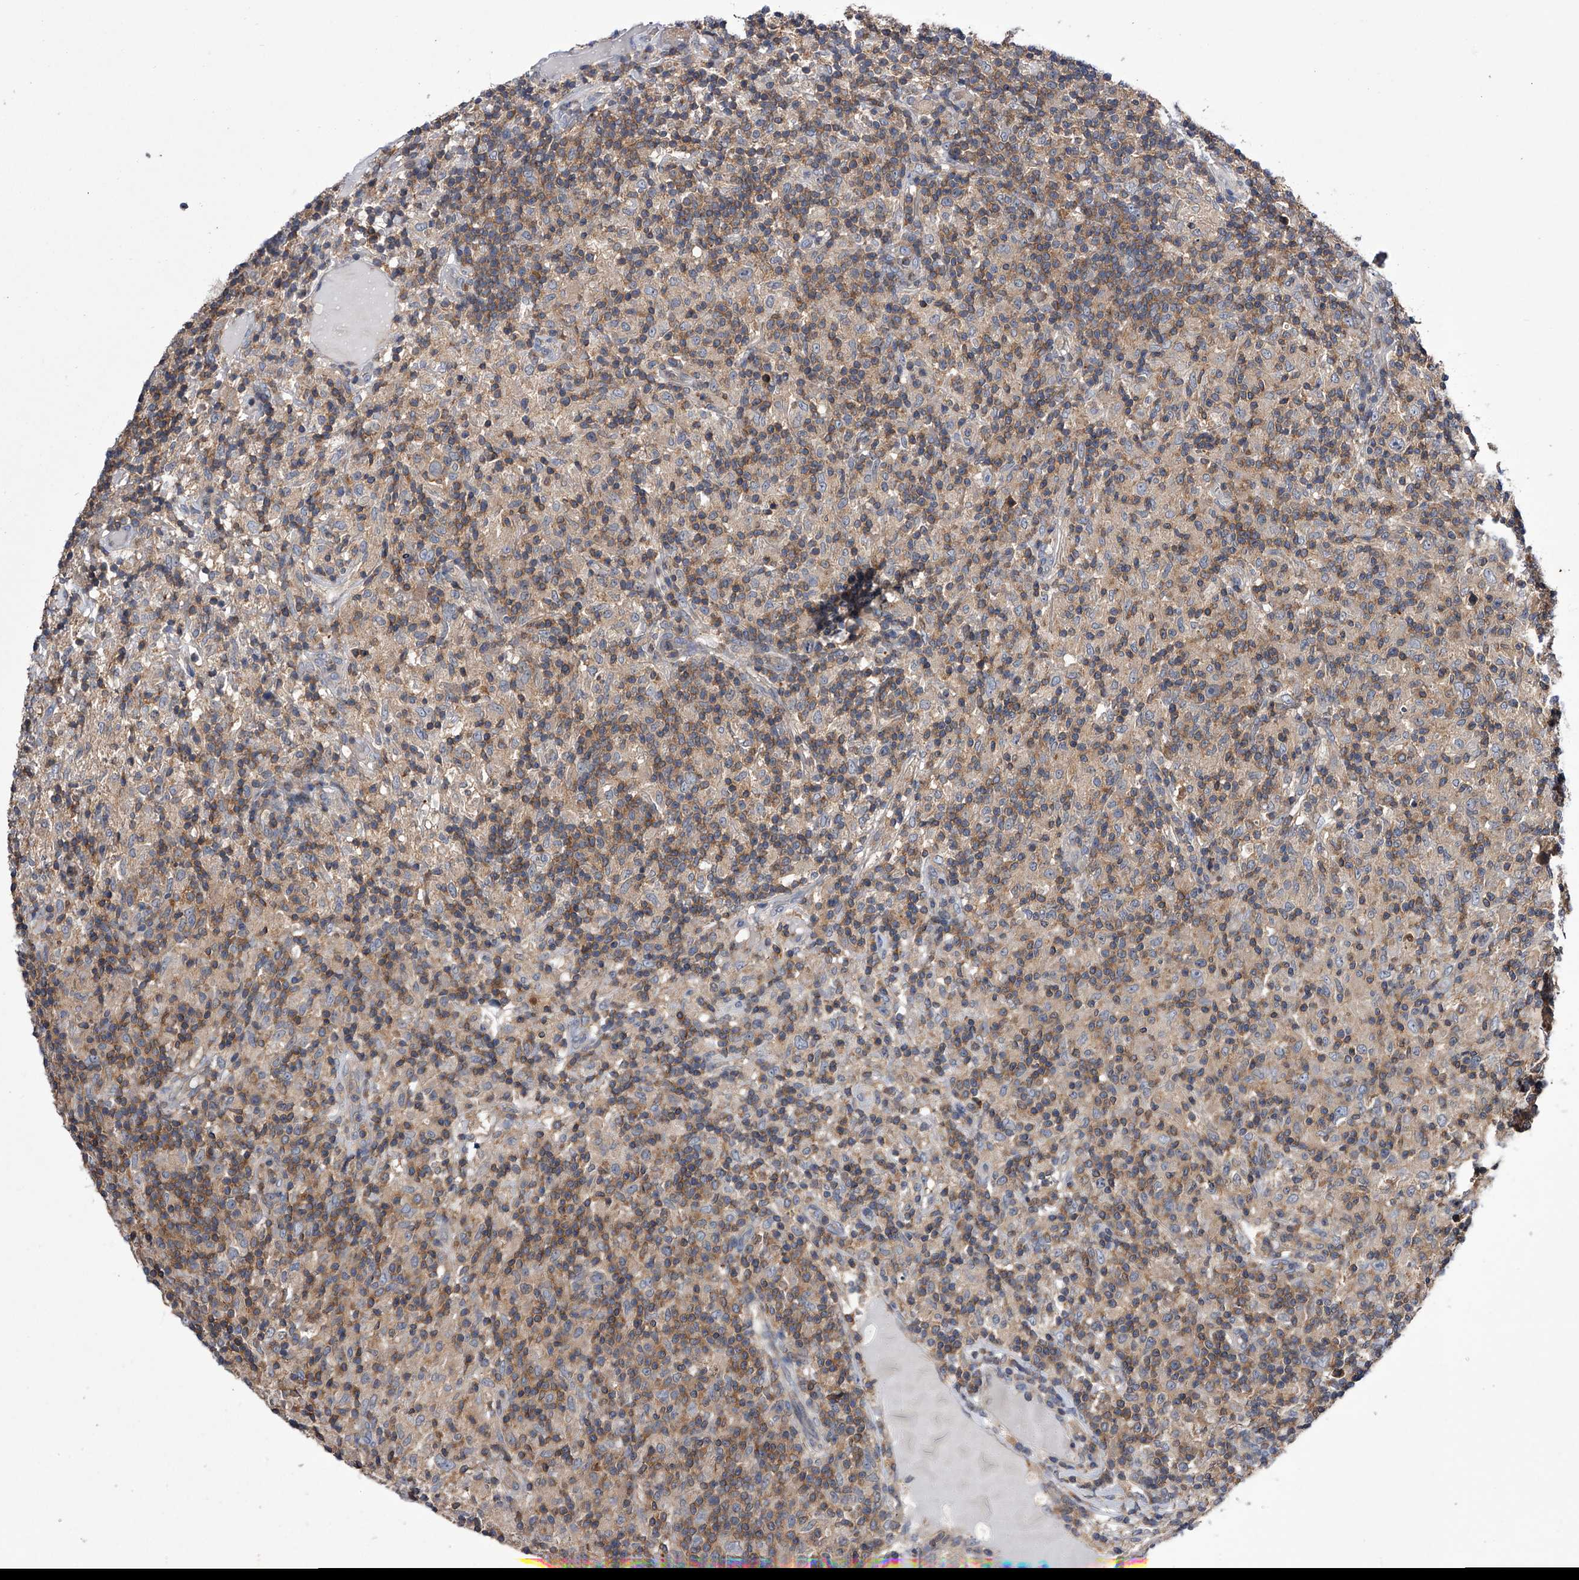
{"staining": {"intensity": "negative", "quantity": "none", "location": "none"}, "tissue": "lymphoma", "cell_type": "Tumor cells", "image_type": "cancer", "snomed": [{"axis": "morphology", "description": "Hodgkin's disease, NOS"}, {"axis": "topography", "description": "Lymph node"}], "caption": "Immunohistochemistry (IHC) of human Hodgkin's disease demonstrates no positivity in tumor cells. (Stains: DAB (3,3'-diaminobenzidine) immunohistochemistry with hematoxylin counter stain, Microscopy: brightfield microscopy at high magnification).", "gene": "PAN3", "patient": {"sex": "male", "age": 70}}